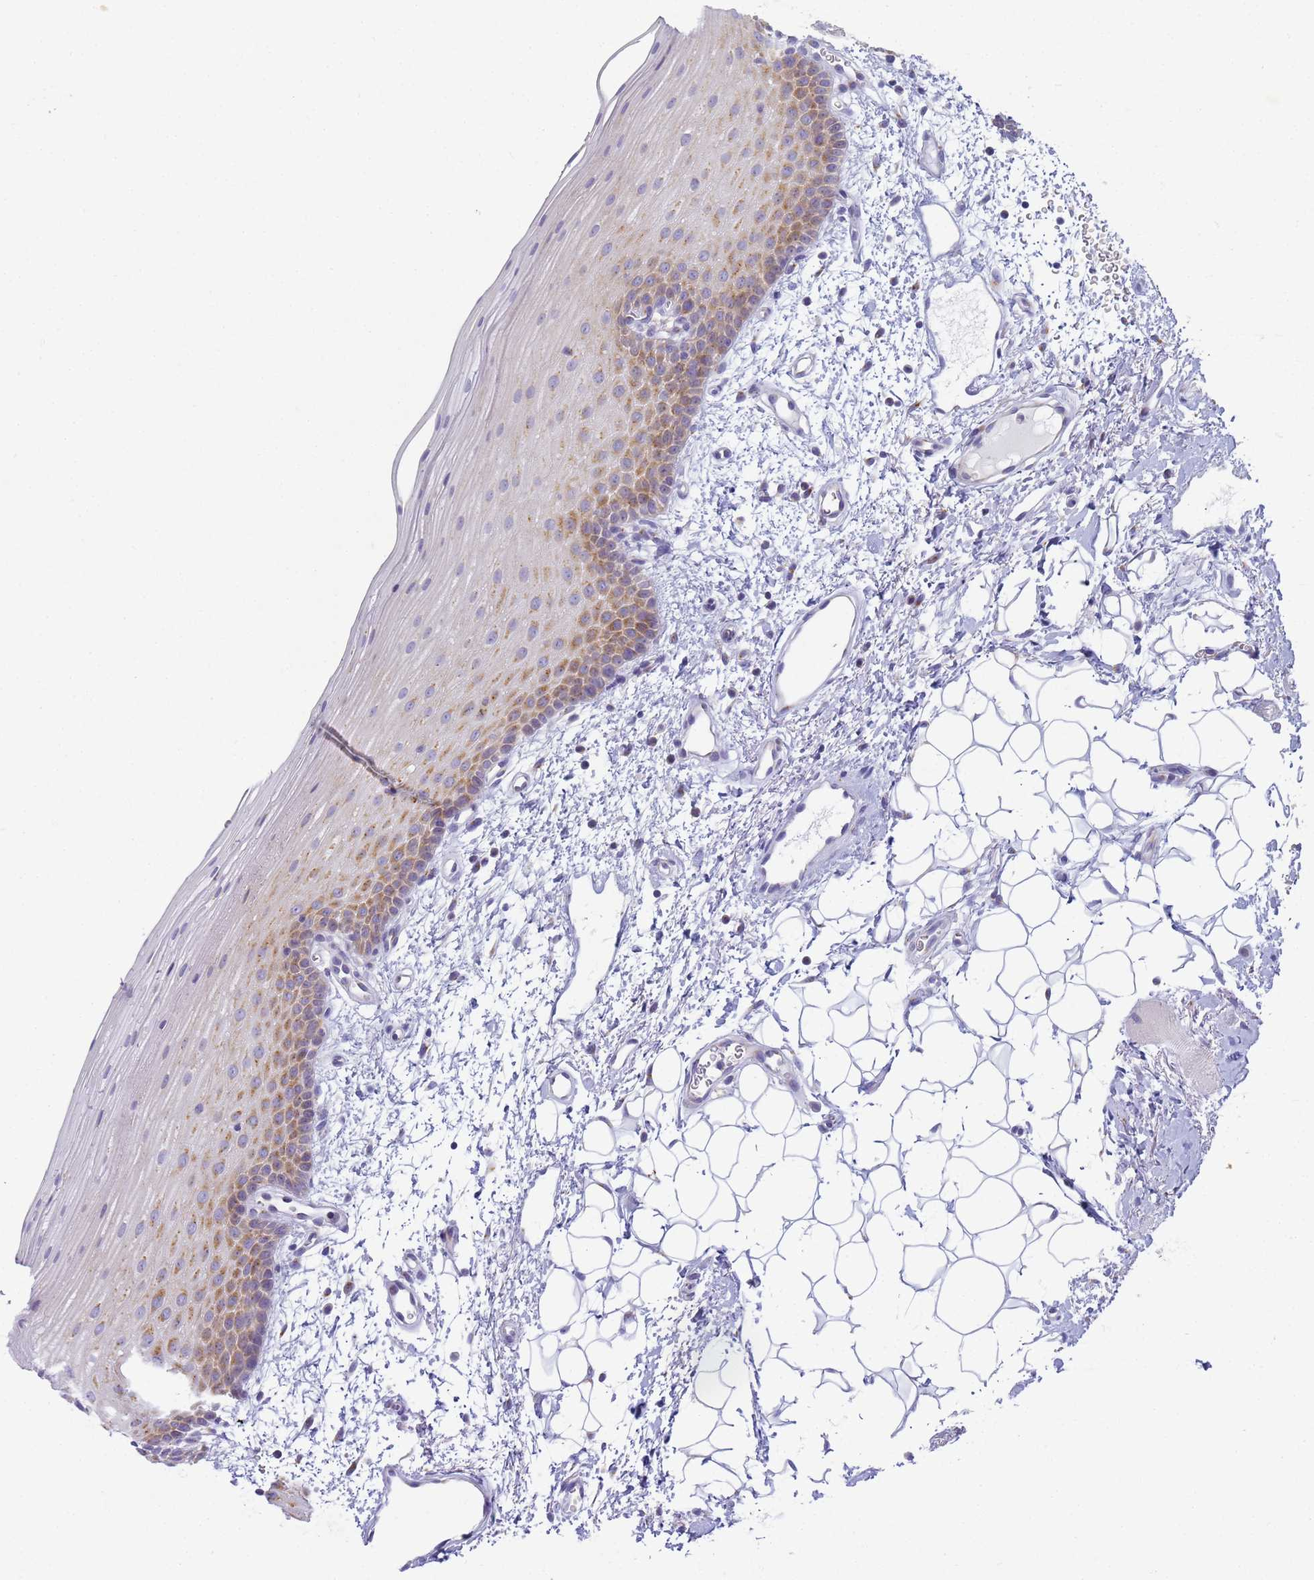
{"staining": {"intensity": "moderate", "quantity": ">75%", "location": "cytoplasmic/membranous"}, "tissue": "oral mucosa", "cell_type": "Squamous epithelial cells", "image_type": "normal", "snomed": [{"axis": "morphology", "description": "Normal tissue, NOS"}, {"axis": "topography", "description": "Oral tissue"}], "caption": "A micrograph showing moderate cytoplasmic/membranous positivity in approximately >75% of squamous epithelial cells in unremarkable oral mucosa, as visualized by brown immunohistochemical staining.", "gene": "CR1", "patient": {"sex": "male", "age": 68}}